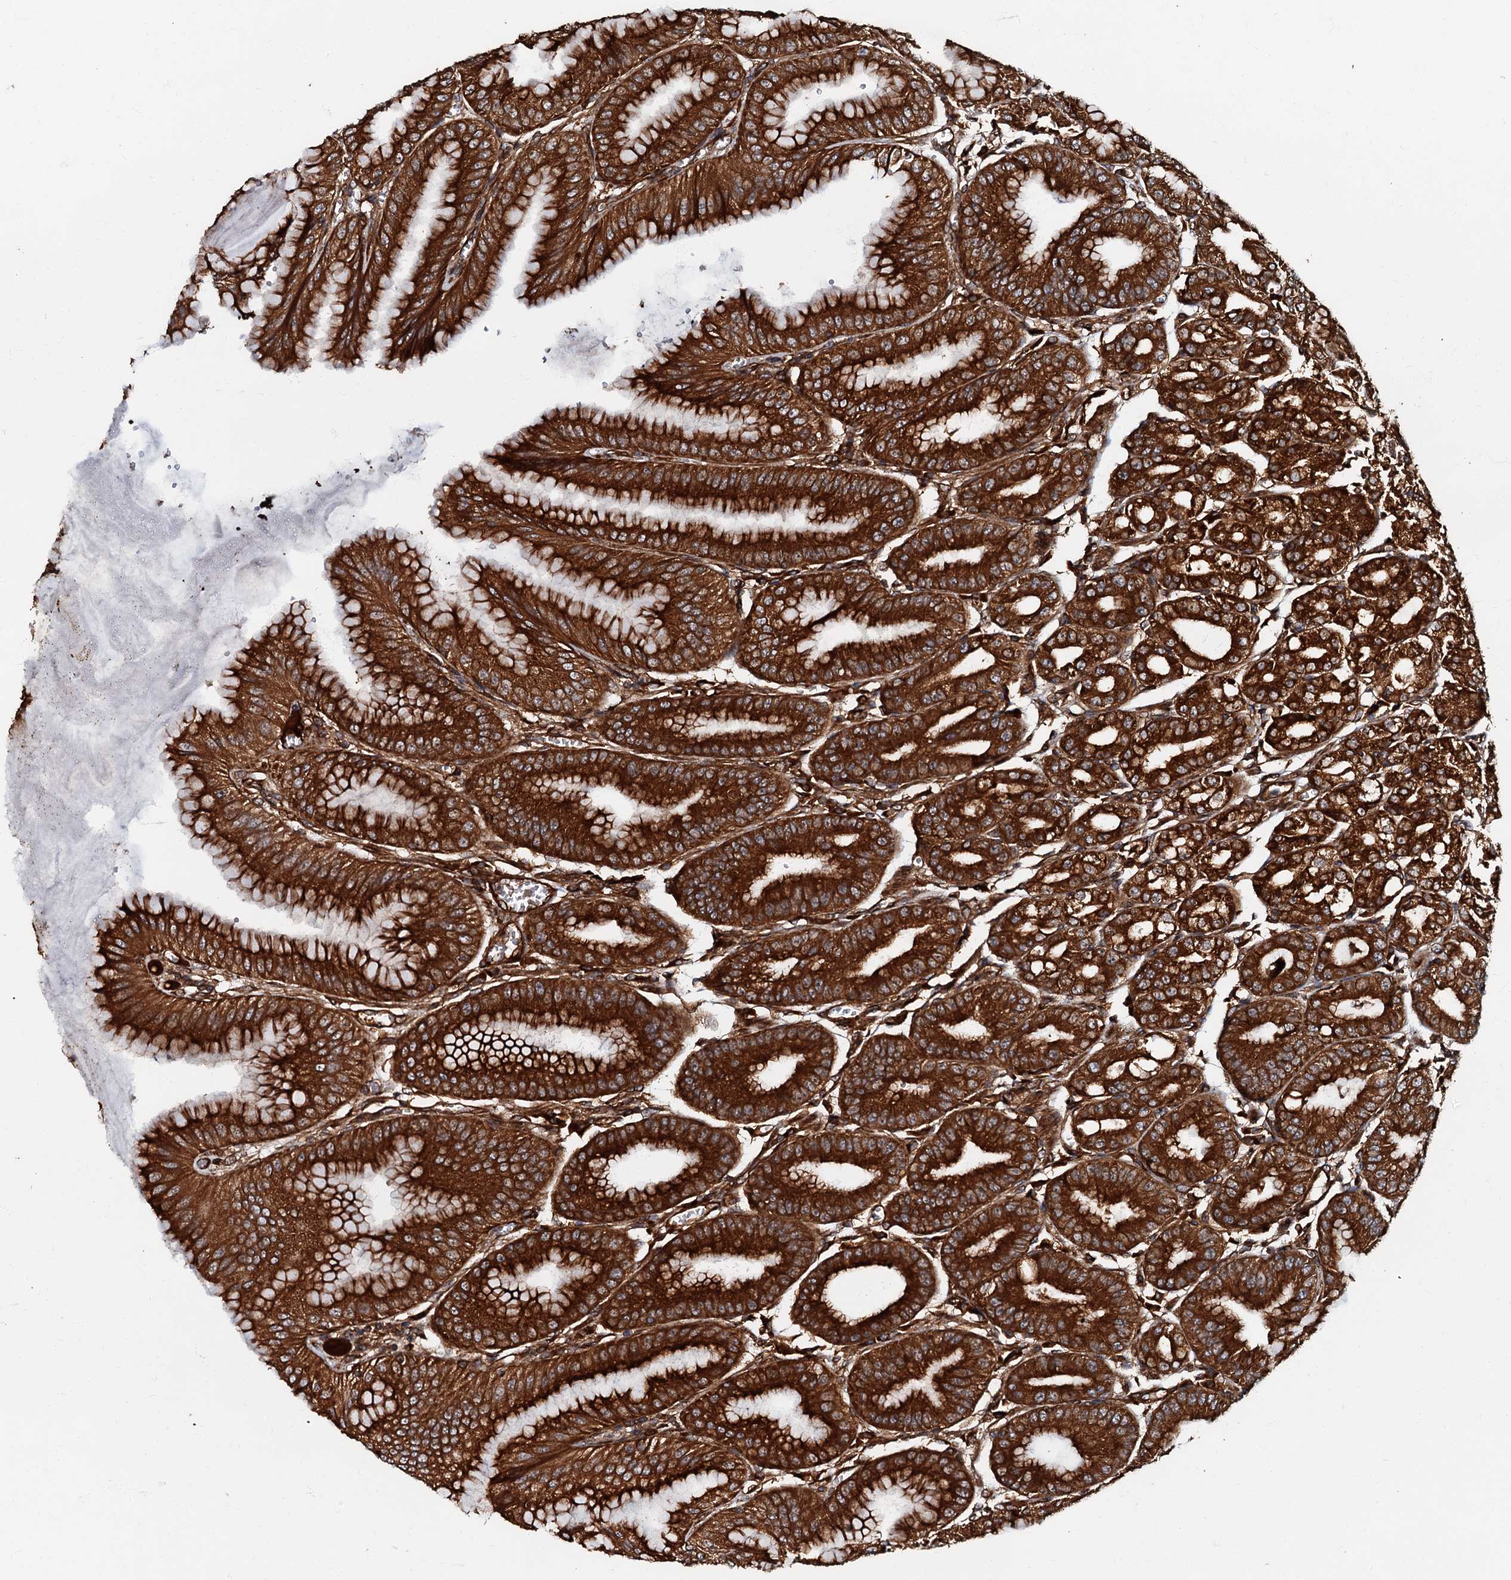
{"staining": {"intensity": "strong", "quantity": ">75%", "location": "cytoplasmic/membranous"}, "tissue": "stomach", "cell_type": "Glandular cells", "image_type": "normal", "snomed": [{"axis": "morphology", "description": "Normal tissue, NOS"}, {"axis": "topography", "description": "Stomach, lower"}], "caption": "IHC photomicrograph of unremarkable human stomach stained for a protein (brown), which shows high levels of strong cytoplasmic/membranous staining in approximately >75% of glandular cells.", "gene": "BLOC1S6", "patient": {"sex": "male", "age": 71}}